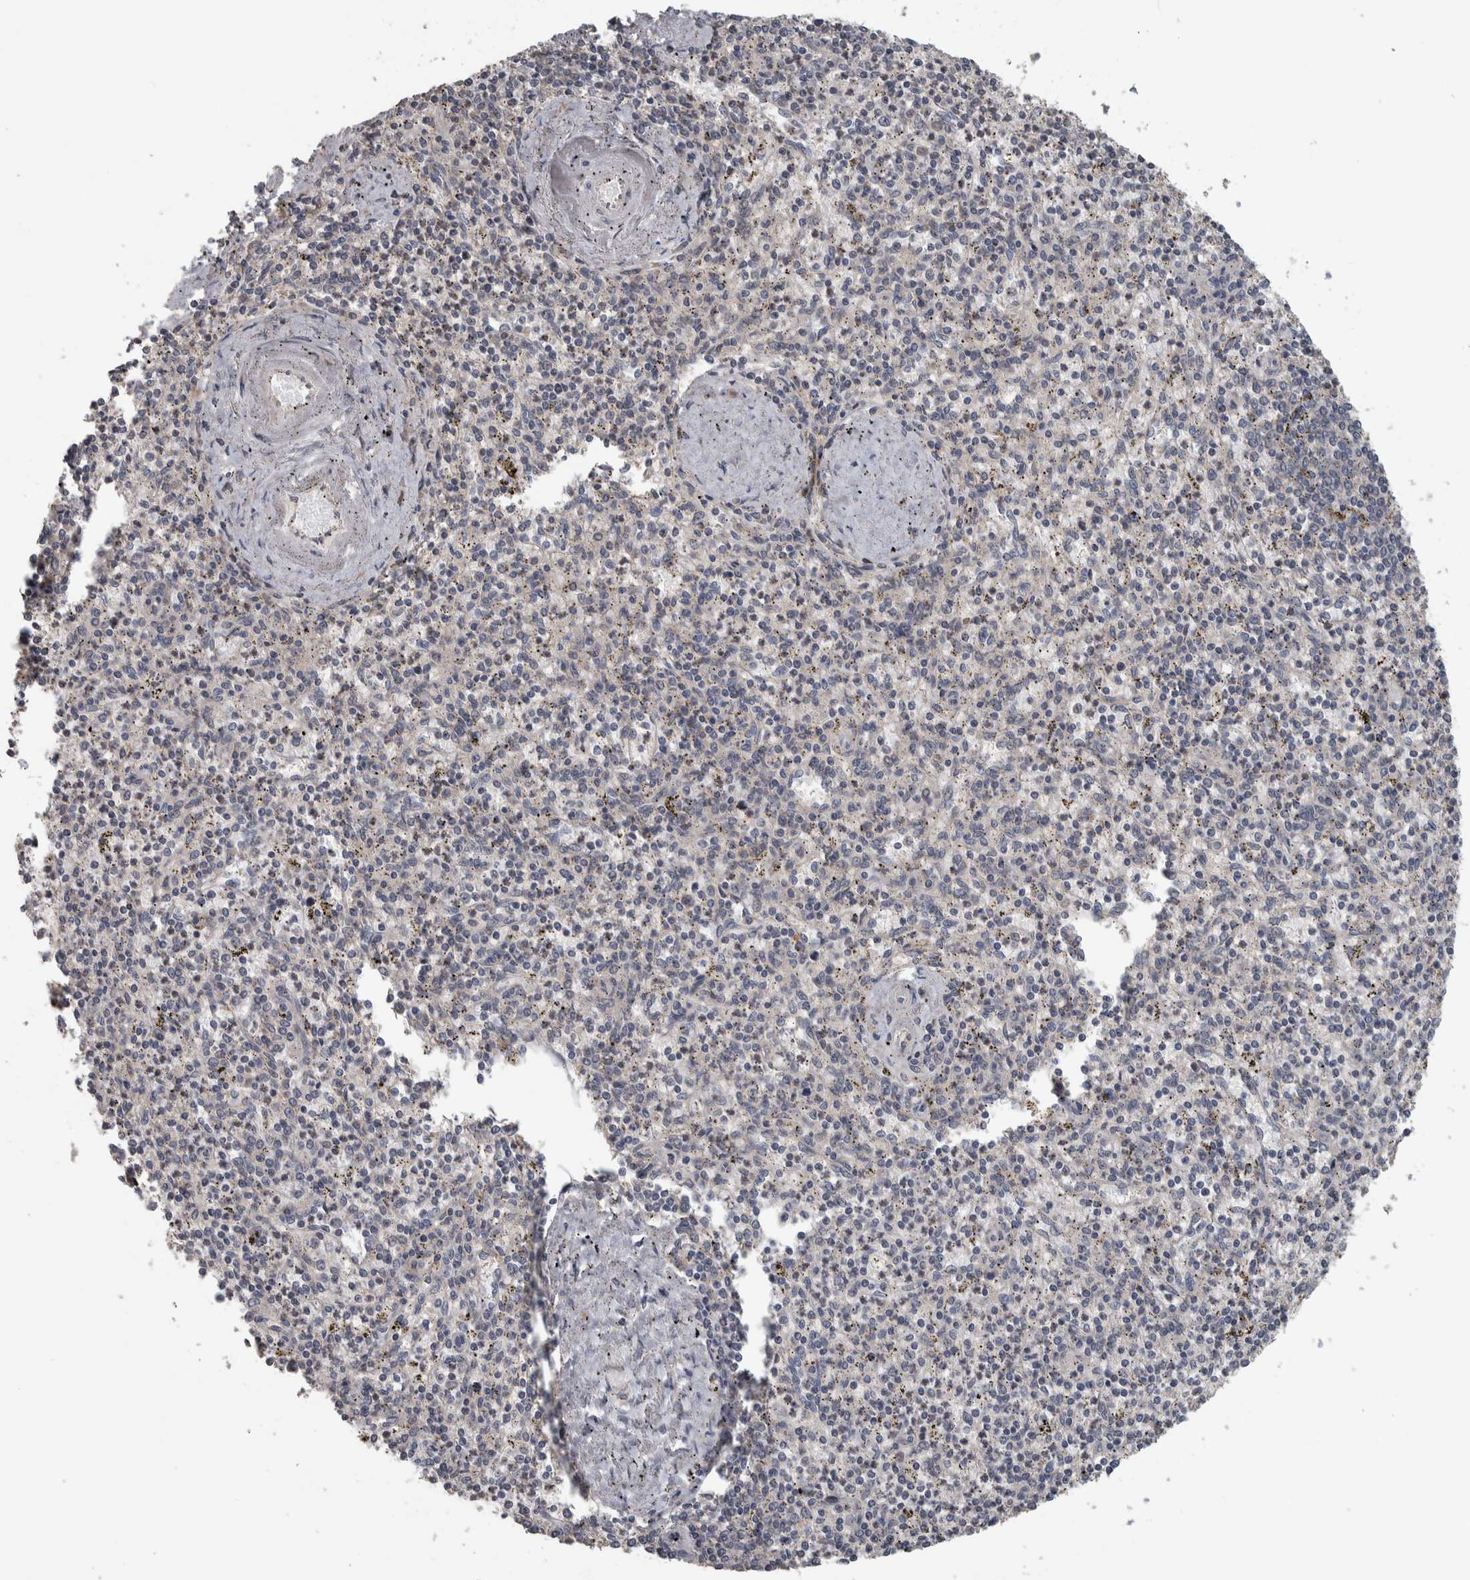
{"staining": {"intensity": "weak", "quantity": "<25%", "location": "cytoplasmic/membranous"}, "tissue": "spleen", "cell_type": "Cells in red pulp", "image_type": "normal", "snomed": [{"axis": "morphology", "description": "Normal tissue, NOS"}, {"axis": "topography", "description": "Spleen"}], "caption": "Spleen stained for a protein using IHC demonstrates no positivity cells in red pulp.", "gene": "ERAL1", "patient": {"sex": "male", "age": 72}}